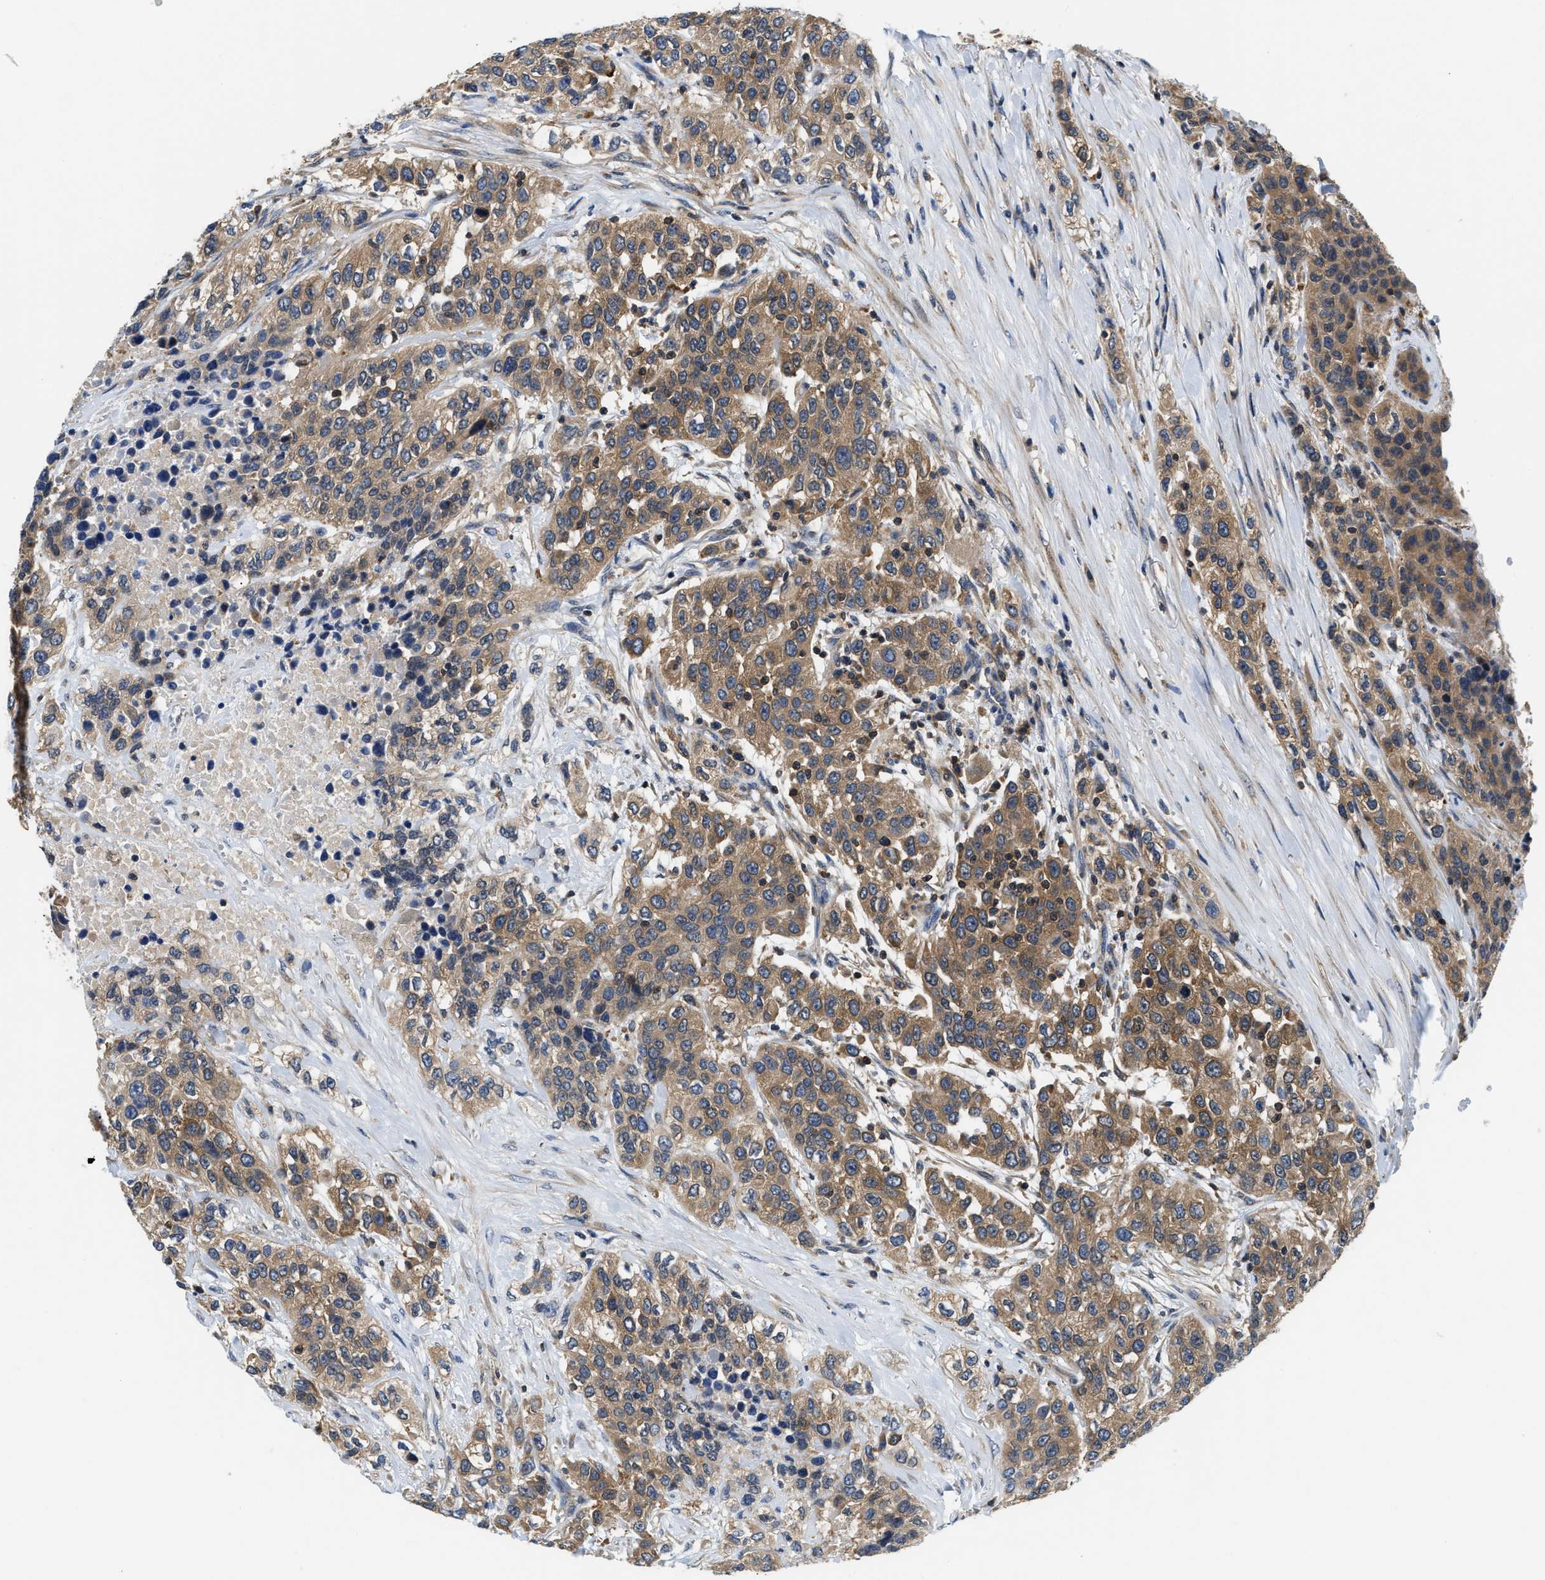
{"staining": {"intensity": "moderate", "quantity": ">75%", "location": "cytoplasmic/membranous"}, "tissue": "urothelial cancer", "cell_type": "Tumor cells", "image_type": "cancer", "snomed": [{"axis": "morphology", "description": "Urothelial carcinoma, High grade"}, {"axis": "topography", "description": "Urinary bladder"}], "caption": "Immunohistochemical staining of human urothelial carcinoma (high-grade) exhibits moderate cytoplasmic/membranous protein positivity in about >75% of tumor cells. The staining was performed using DAB (3,3'-diaminobenzidine) to visualize the protein expression in brown, while the nuclei were stained in blue with hematoxylin (Magnification: 20x).", "gene": "CCM2", "patient": {"sex": "female", "age": 80}}